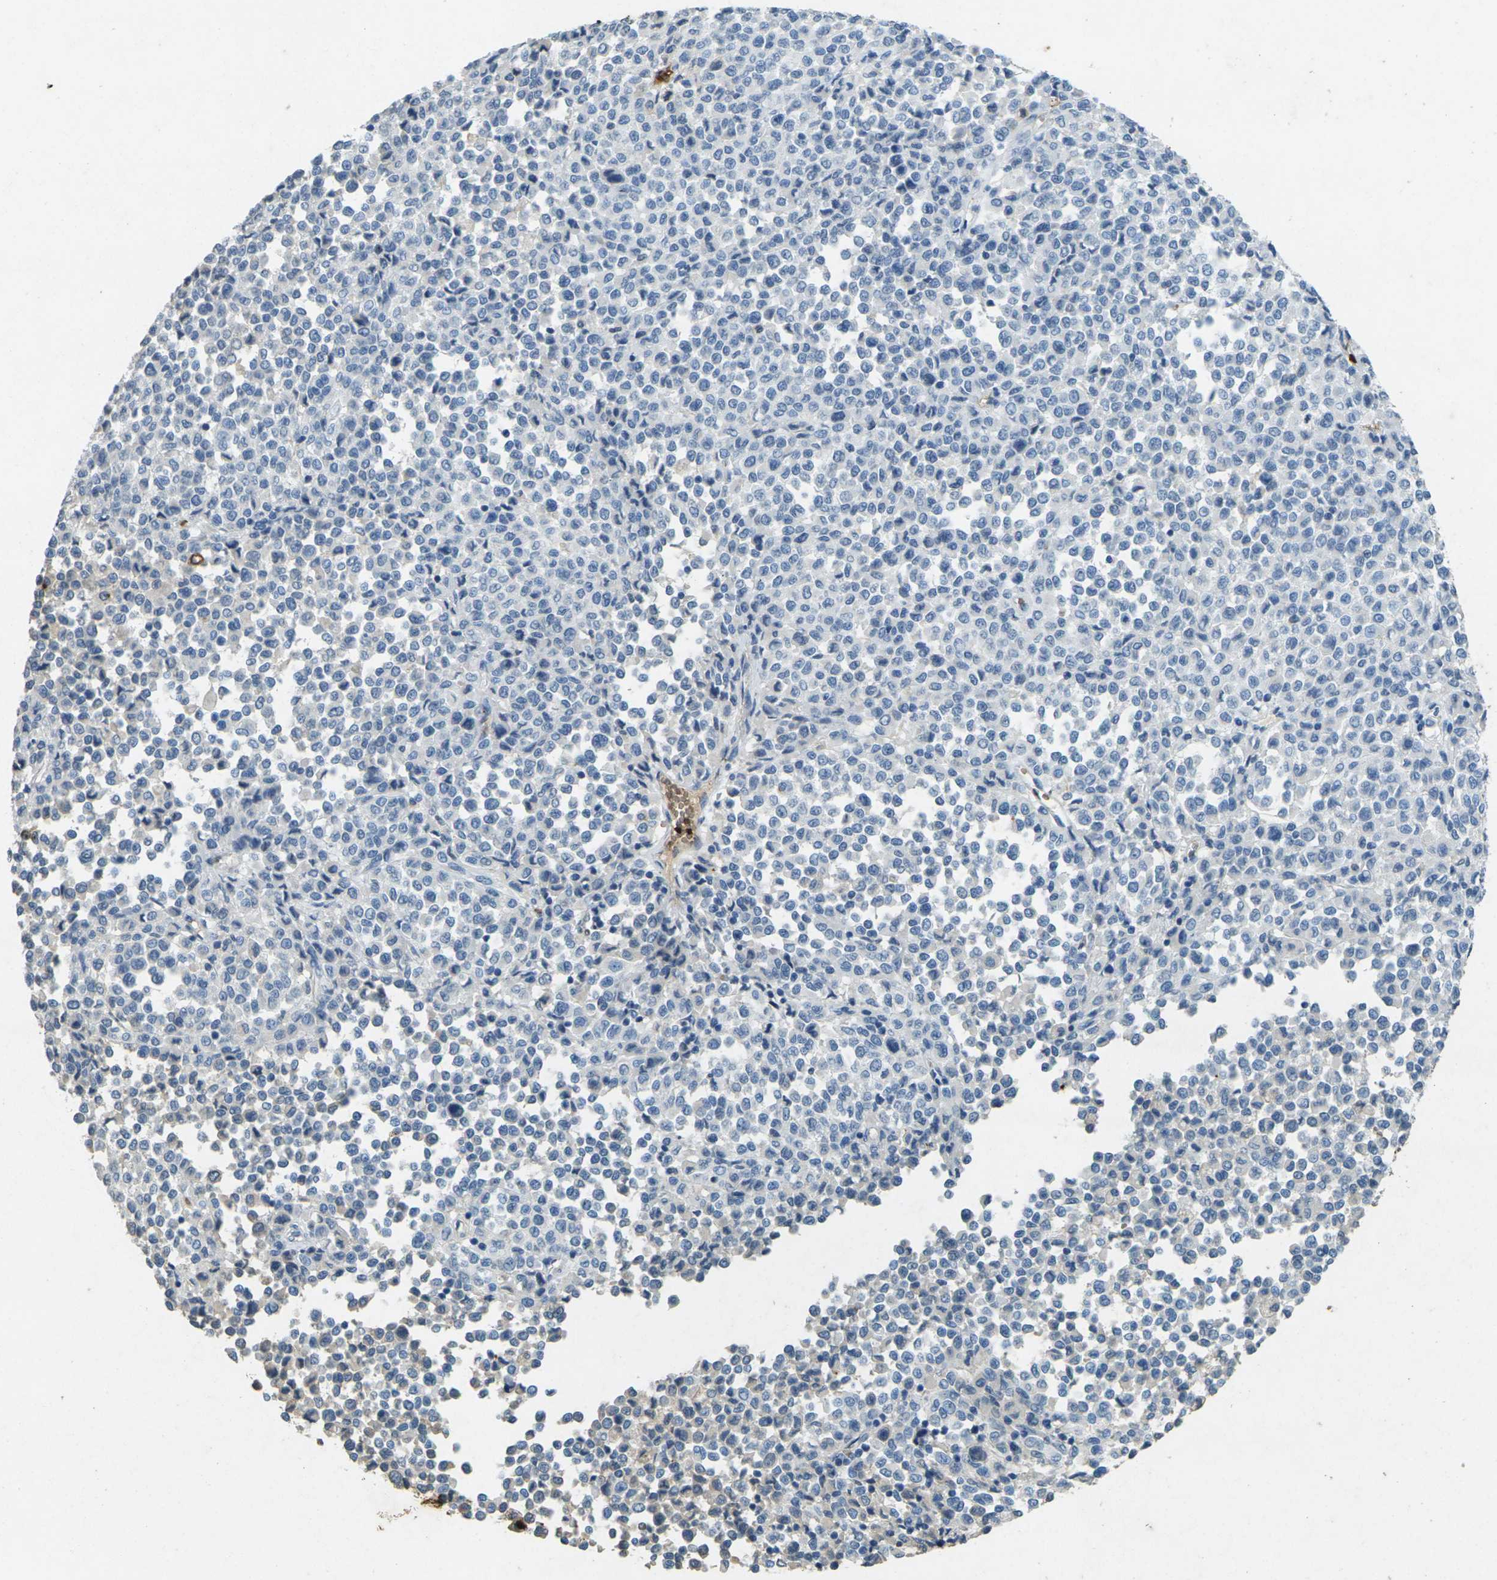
{"staining": {"intensity": "weak", "quantity": "25%-75%", "location": "cytoplasmic/membranous"}, "tissue": "melanoma", "cell_type": "Tumor cells", "image_type": "cancer", "snomed": [{"axis": "morphology", "description": "Malignant melanoma, Metastatic site"}, {"axis": "topography", "description": "Pancreas"}], "caption": "A photomicrograph of malignant melanoma (metastatic site) stained for a protein demonstrates weak cytoplasmic/membranous brown staining in tumor cells. (Stains: DAB in brown, nuclei in blue, Microscopy: brightfield microscopy at high magnification).", "gene": "HBB", "patient": {"sex": "female", "age": 30}}